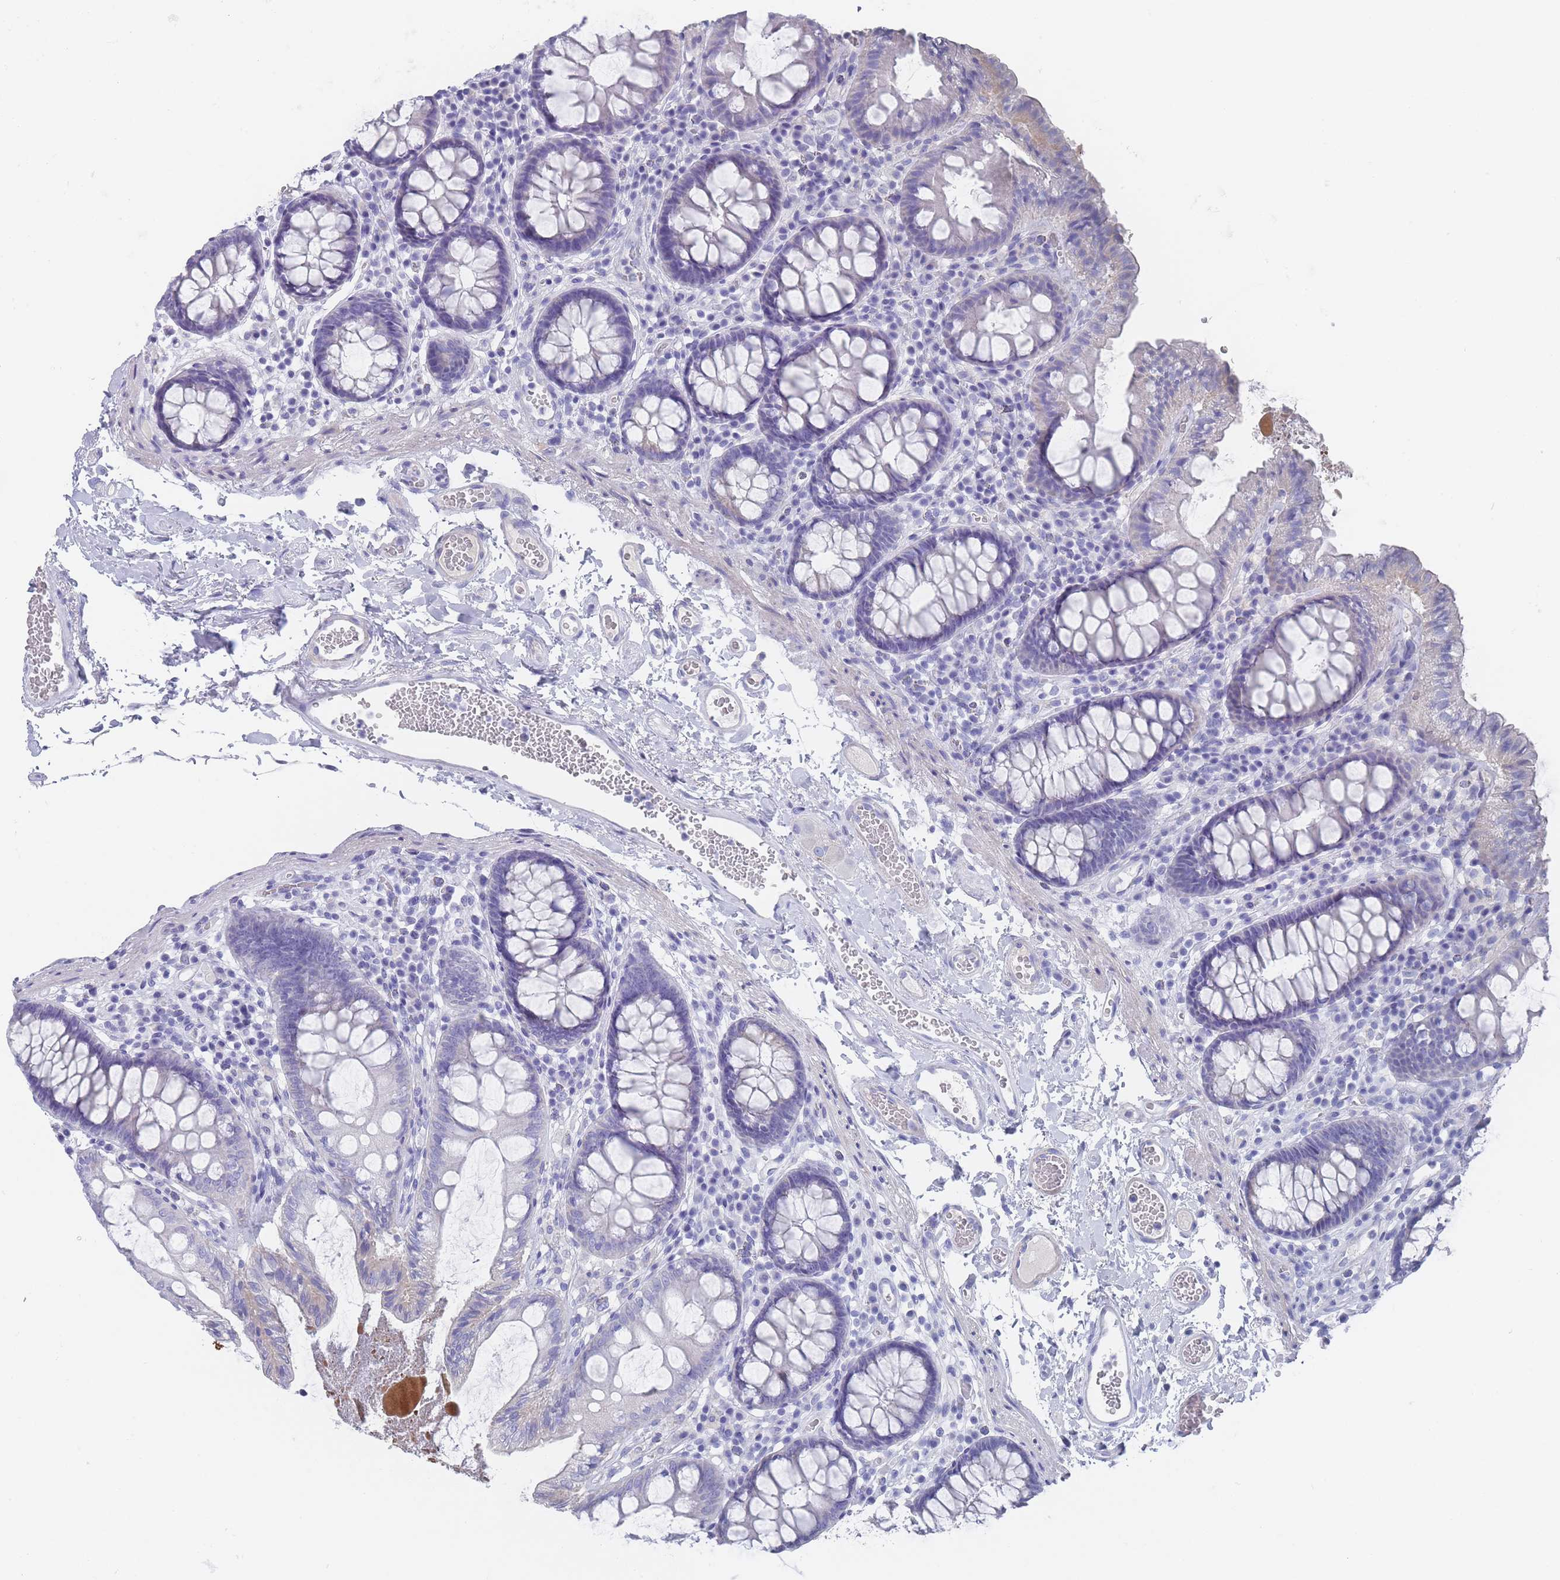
{"staining": {"intensity": "negative", "quantity": "none", "location": "none"}, "tissue": "colon", "cell_type": "Endothelial cells", "image_type": "normal", "snomed": [{"axis": "morphology", "description": "Normal tissue, NOS"}, {"axis": "topography", "description": "Colon"}], "caption": "This is a histopathology image of immunohistochemistry (IHC) staining of benign colon, which shows no staining in endothelial cells. (DAB IHC, high magnification).", "gene": "SCCPDH", "patient": {"sex": "male", "age": 84}}